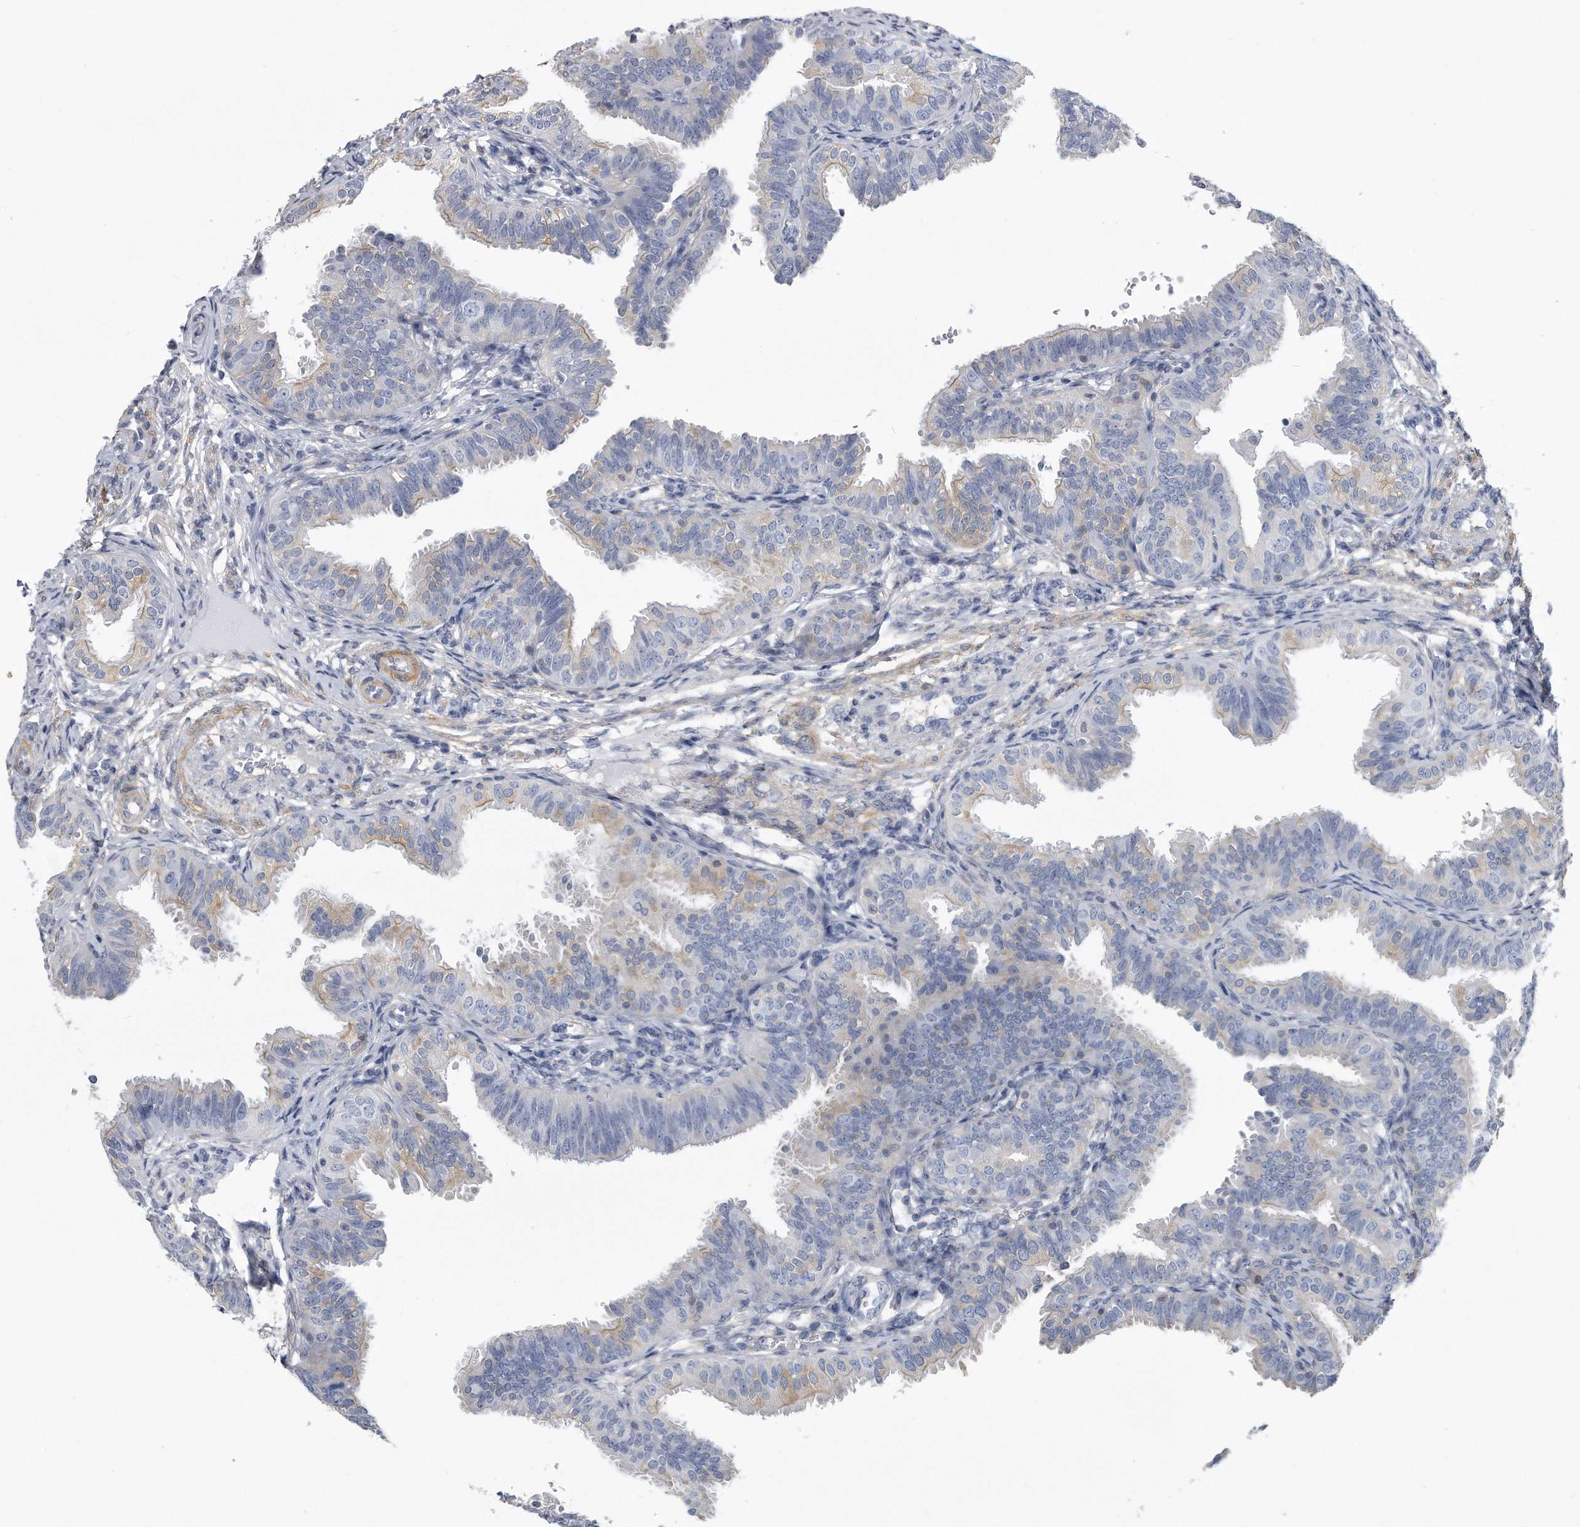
{"staining": {"intensity": "weak", "quantity": "<25%", "location": "cytoplasmic/membranous"}, "tissue": "fallopian tube", "cell_type": "Glandular cells", "image_type": "normal", "snomed": [{"axis": "morphology", "description": "Normal tissue, NOS"}, {"axis": "topography", "description": "Fallopian tube"}], "caption": "This is an IHC histopathology image of unremarkable human fallopian tube. There is no staining in glandular cells.", "gene": "PYGB", "patient": {"sex": "female", "age": 35}}